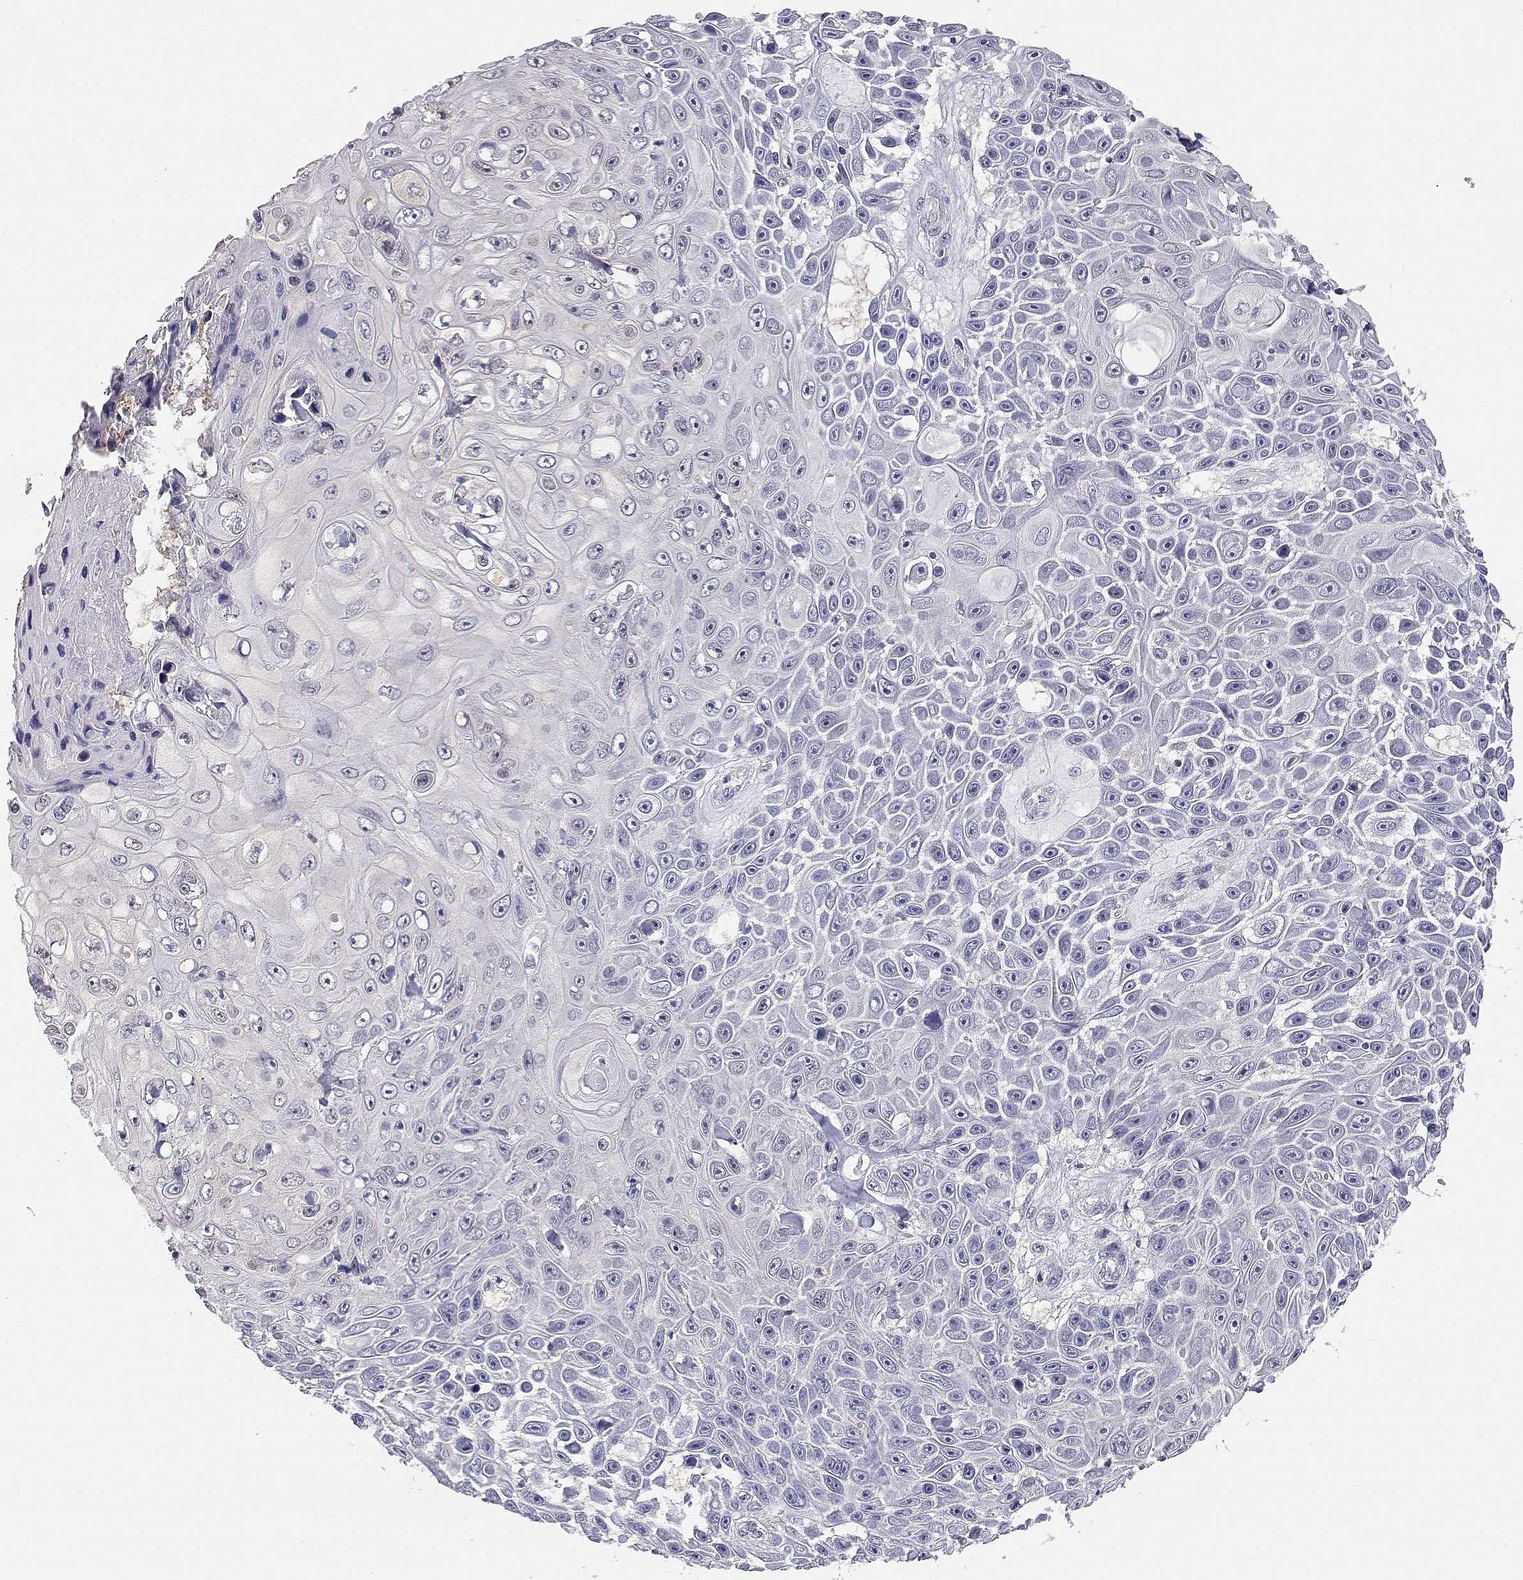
{"staining": {"intensity": "negative", "quantity": "none", "location": "none"}, "tissue": "skin cancer", "cell_type": "Tumor cells", "image_type": "cancer", "snomed": [{"axis": "morphology", "description": "Squamous cell carcinoma, NOS"}, {"axis": "topography", "description": "Skin"}], "caption": "DAB immunohistochemical staining of human squamous cell carcinoma (skin) reveals no significant expression in tumor cells.", "gene": "ADA", "patient": {"sex": "male", "age": 82}}